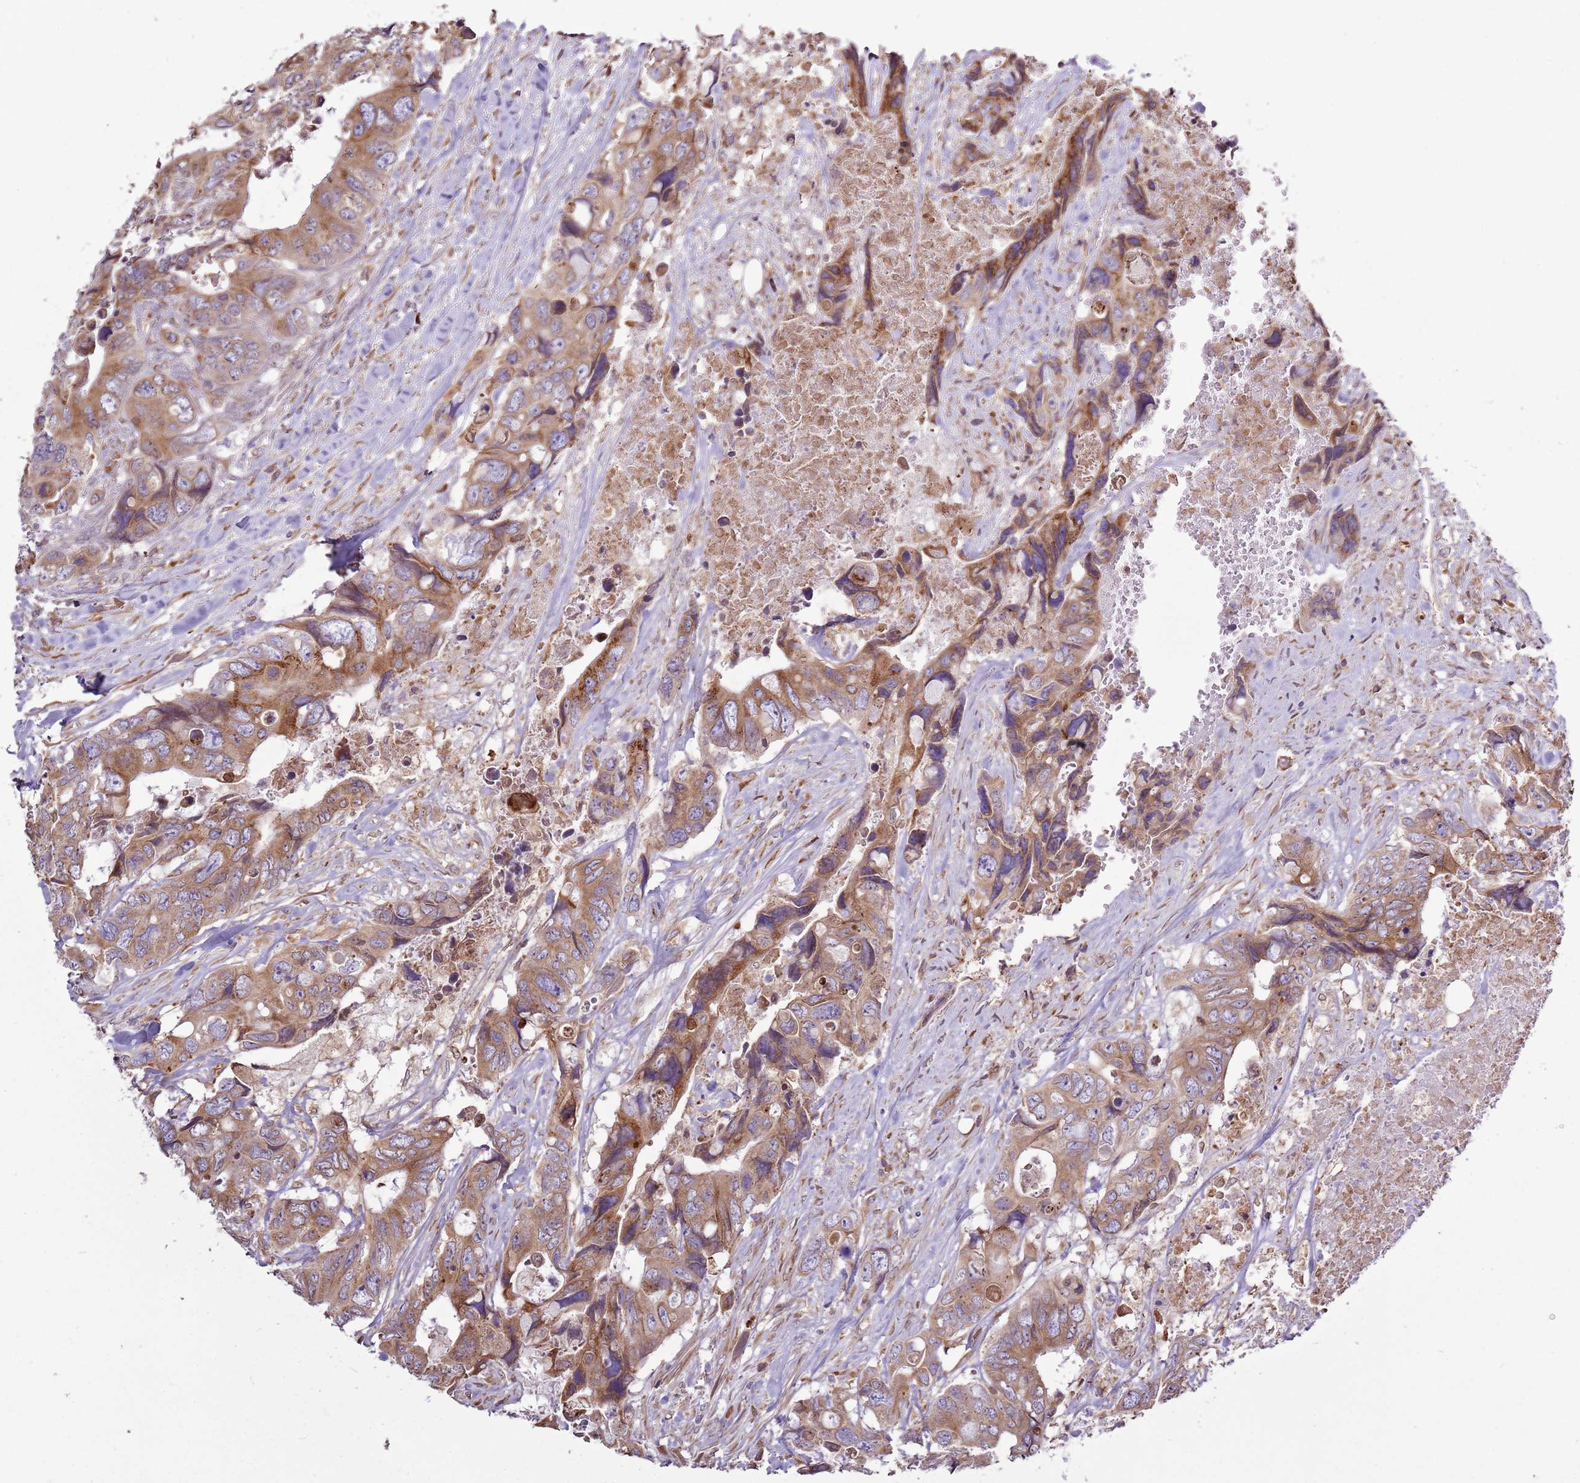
{"staining": {"intensity": "moderate", "quantity": ">75%", "location": "cytoplasmic/membranous"}, "tissue": "colorectal cancer", "cell_type": "Tumor cells", "image_type": "cancer", "snomed": [{"axis": "morphology", "description": "Adenocarcinoma, NOS"}, {"axis": "topography", "description": "Rectum"}], "caption": "Immunohistochemical staining of human colorectal cancer exhibits medium levels of moderate cytoplasmic/membranous positivity in about >75% of tumor cells.", "gene": "TMED10", "patient": {"sex": "male", "age": 57}}